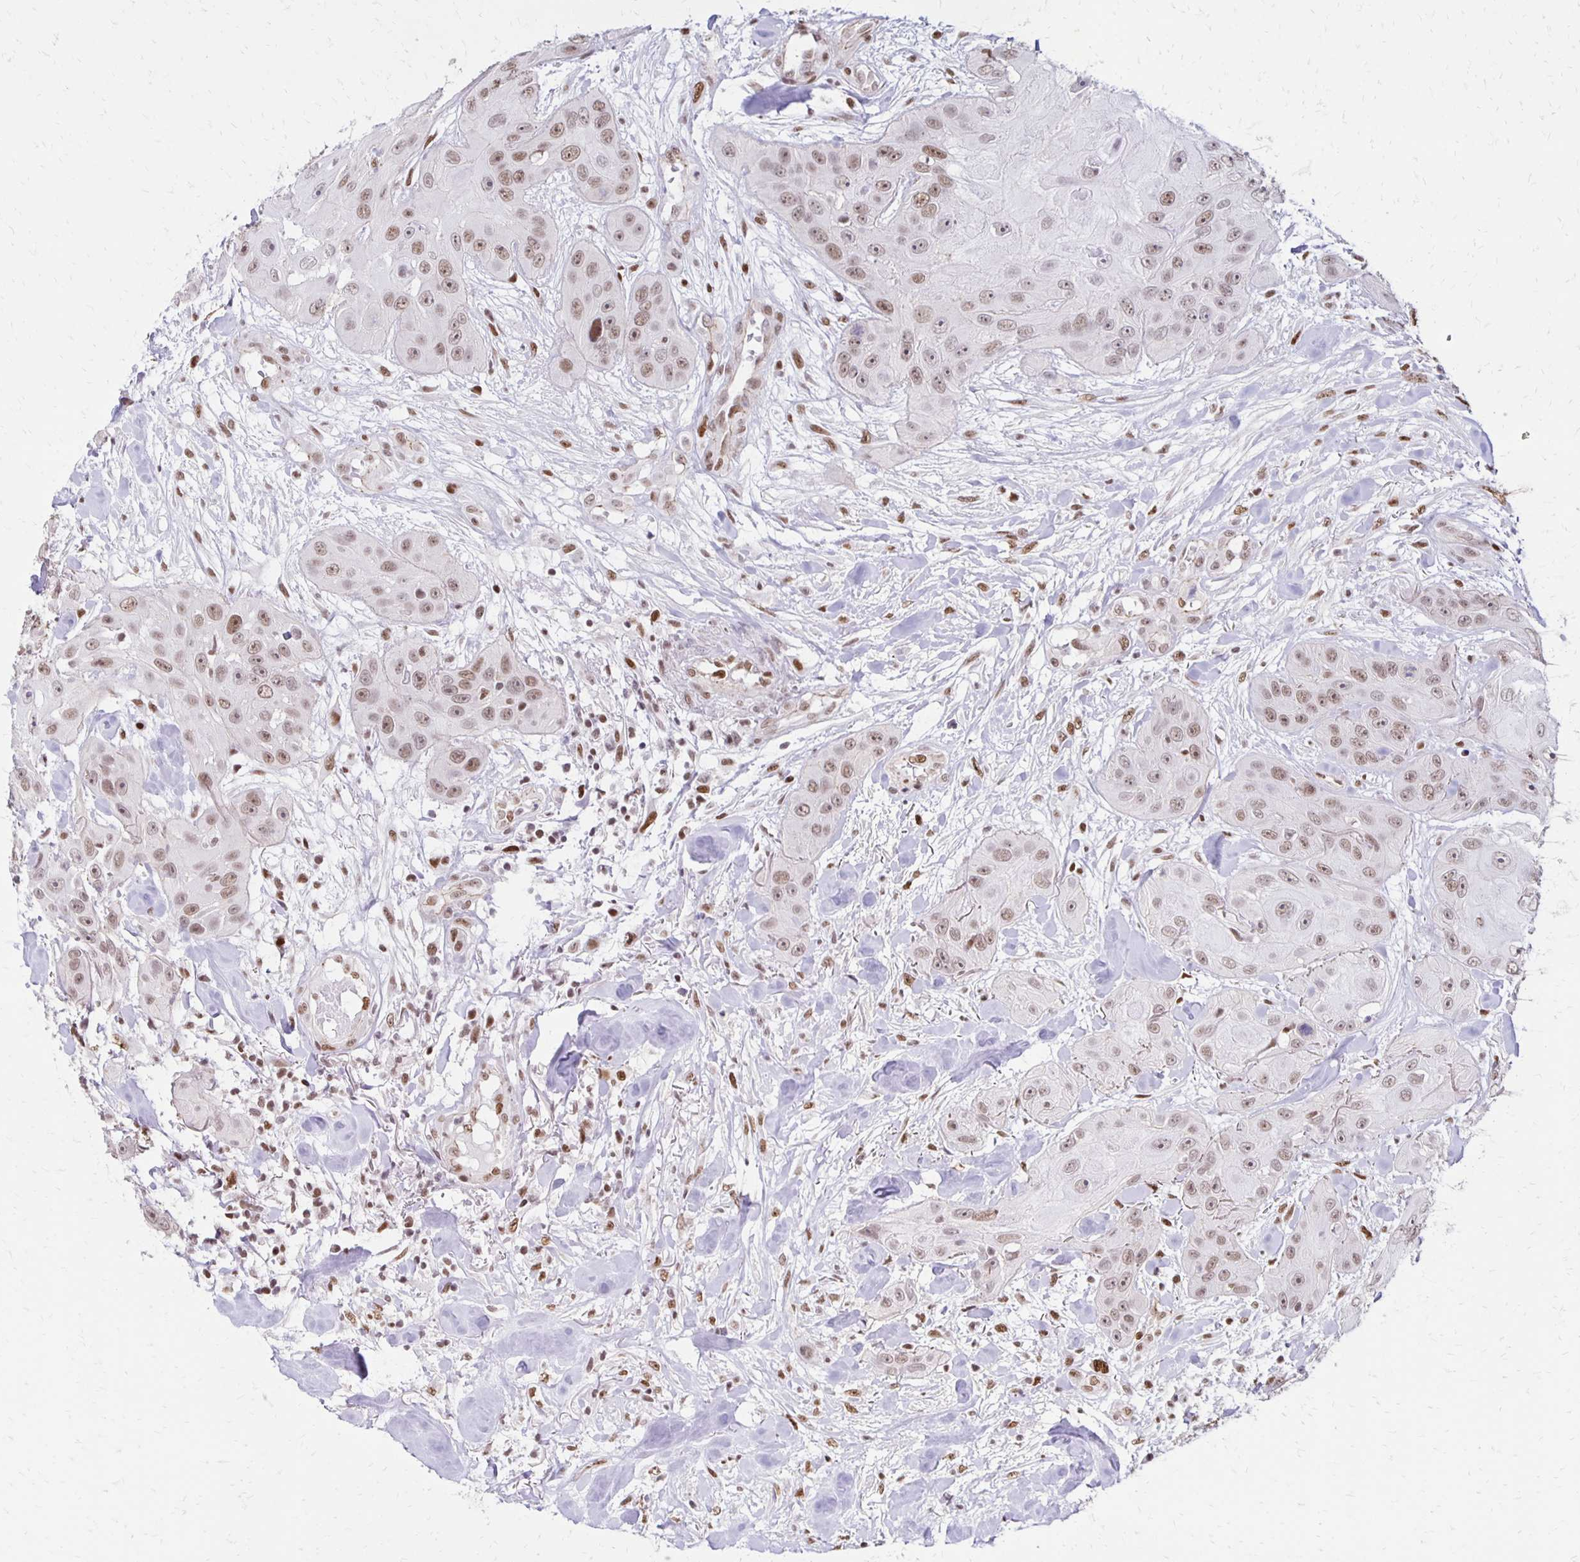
{"staining": {"intensity": "weak", "quantity": ">75%", "location": "nuclear"}, "tissue": "head and neck cancer", "cell_type": "Tumor cells", "image_type": "cancer", "snomed": [{"axis": "morphology", "description": "Squamous cell carcinoma, NOS"}, {"axis": "topography", "description": "Oral tissue"}, {"axis": "topography", "description": "Head-Neck"}], "caption": "Immunohistochemical staining of human squamous cell carcinoma (head and neck) exhibits low levels of weak nuclear protein staining in about >75% of tumor cells.", "gene": "DDB2", "patient": {"sex": "male", "age": 77}}